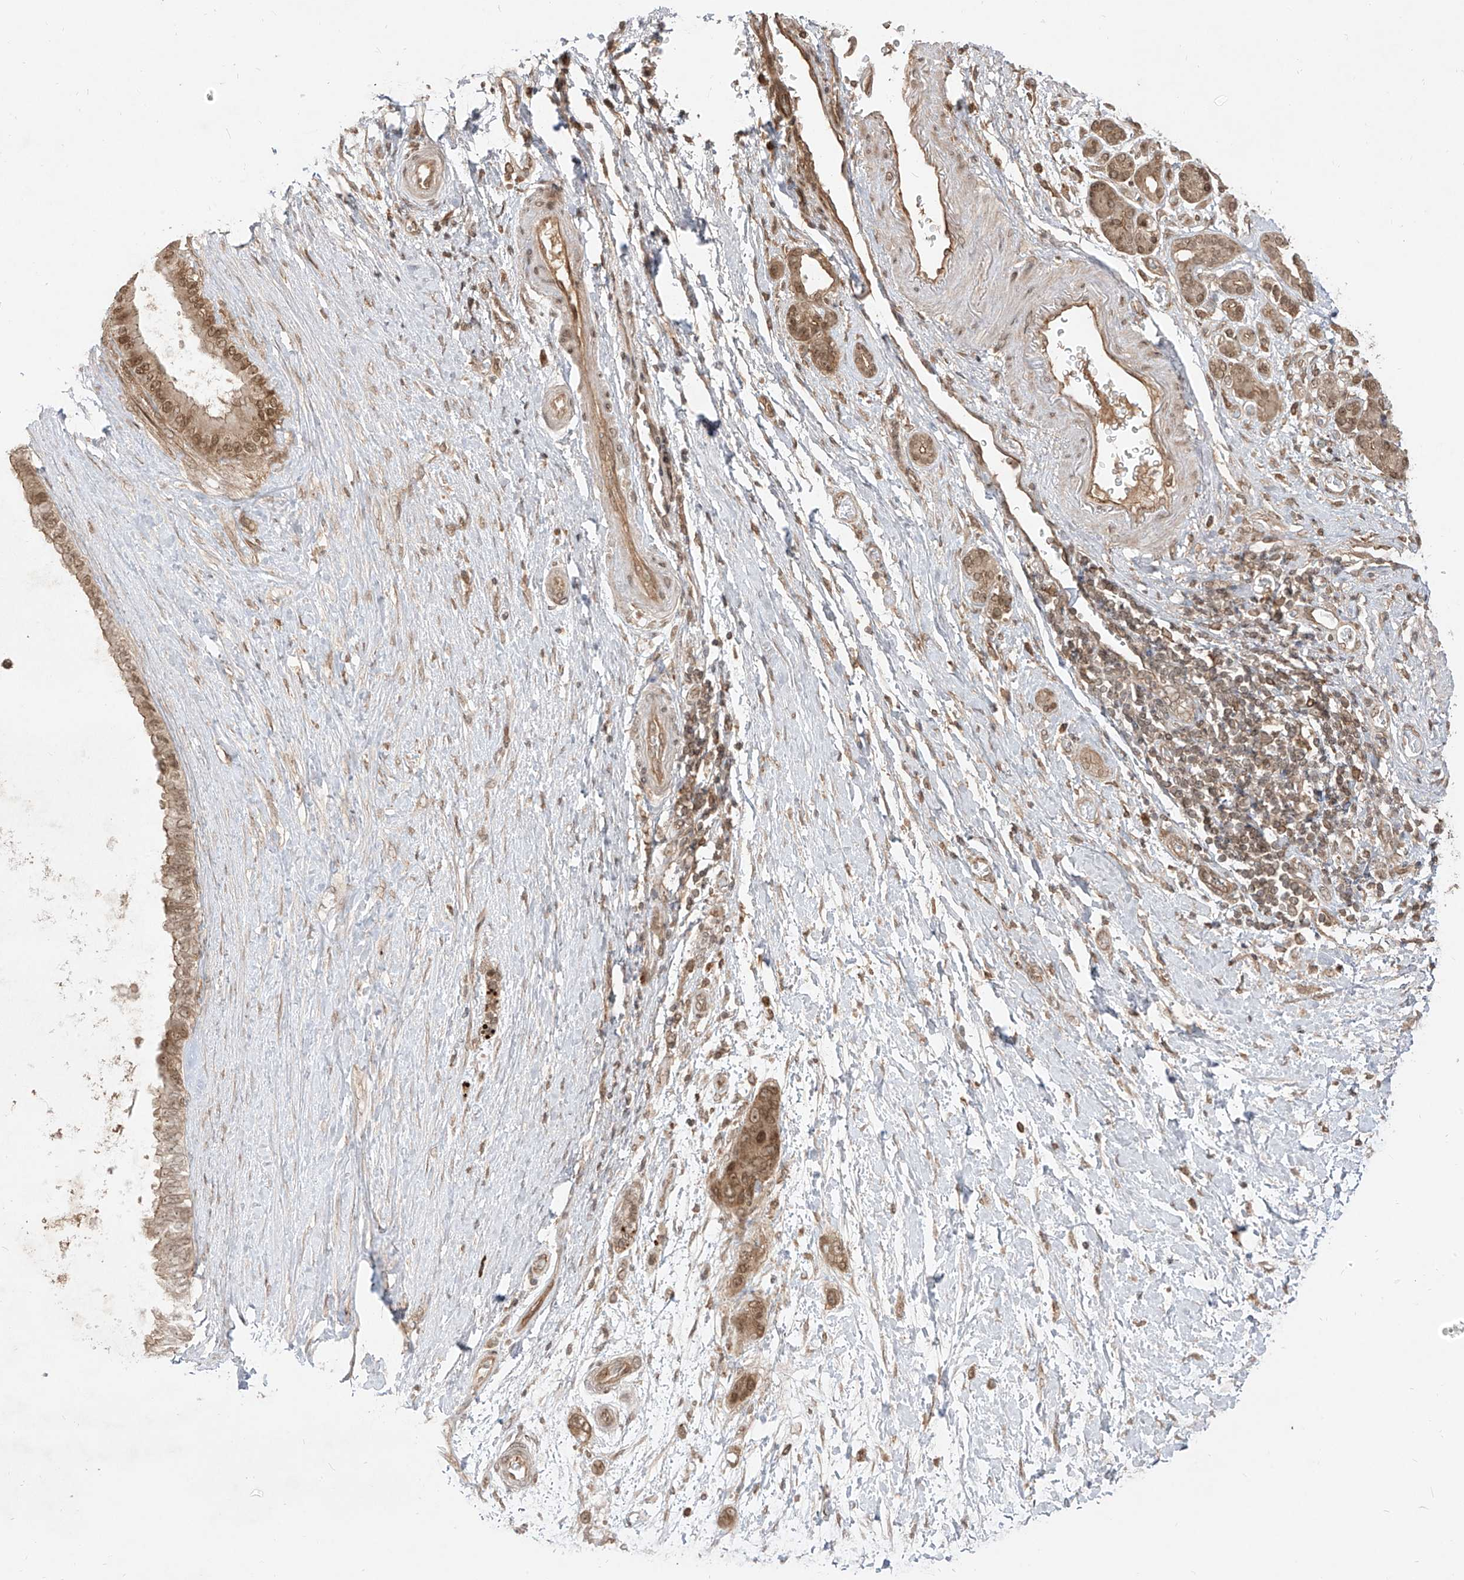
{"staining": {"intensity": "weak", "quantity": ">75%", "location": "cytoplasmic/membranous,nuclear"}, "tissue": "pancreatic cancer", "cell_type": "Tumor cells", "image_type": "cancer", "snomed": [{"axis": "morphology", "description": "Adenocarcinoma, NOS"}, {"axis": "topography", "description": "Pancreas"}], "caption": "Weak cytoplasmic/membranous and nuclear positivity for a protein is appreciated in approximately >75% of tumor cells of pancreatic cancer using immunohistochemistry.", "gene": "LCOR", "patient": {"sex": "female", "age": 72}}